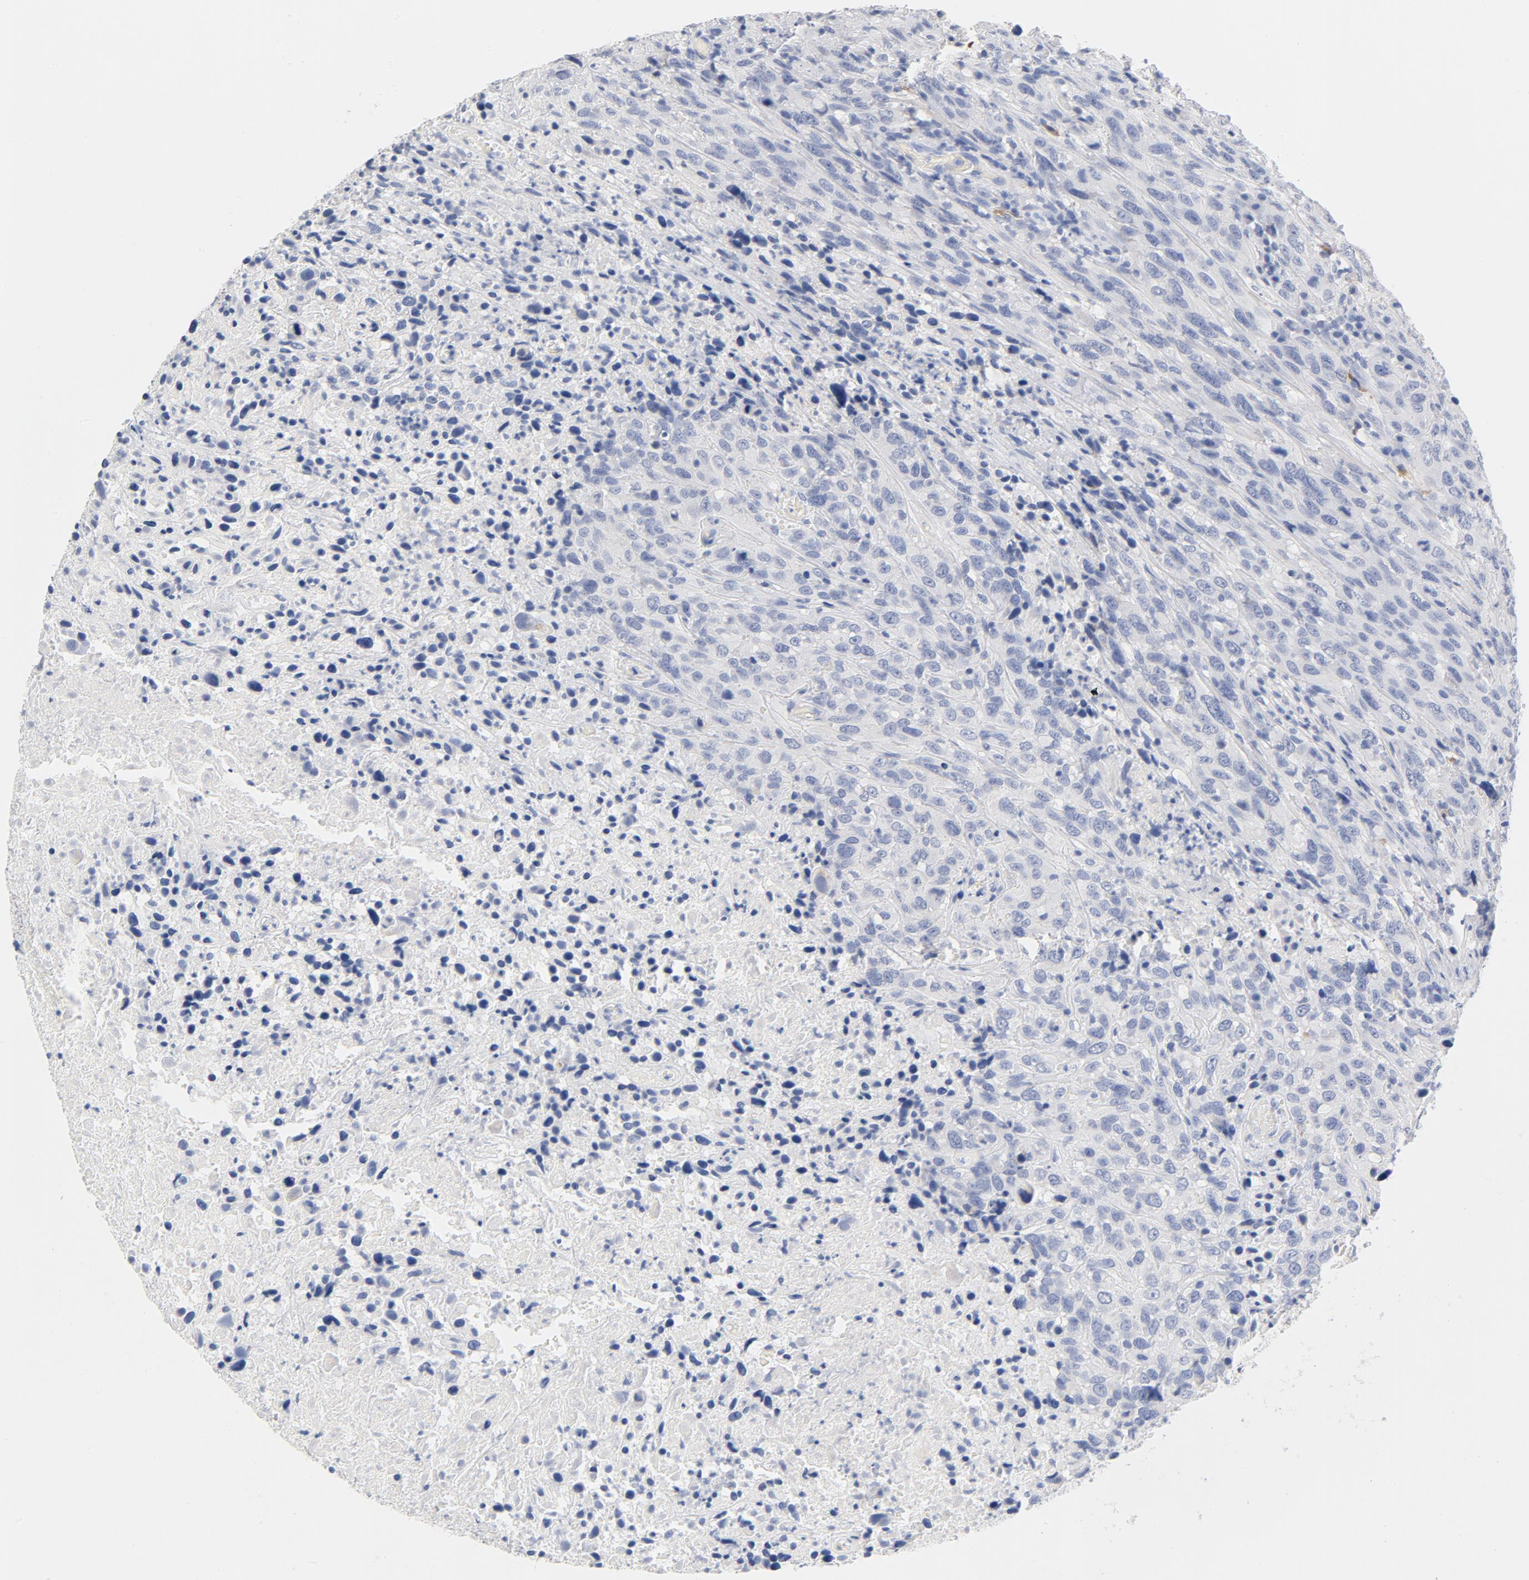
{"staining": {"intensity": "negative", "quantity": "none", "location": "none"}, "tissue": "urothelial cancer", "cell_type": "Tumor cells", "image_type": "cancer", "snomed": [{"axis": "morphology", "description": "Urothelial carcinoma, High grade"}, {"axis": "topography", "description": "Urinary bladder"}], "caption": "Image shows no protein staining in tumor cells of urothelial cancer tissue. (DAB (3,3'-diaminobenzidine) IHC with hematoxylin counter stain).", "gene": "HOMER1", "patient": {"sex": "male", "age": 61}}